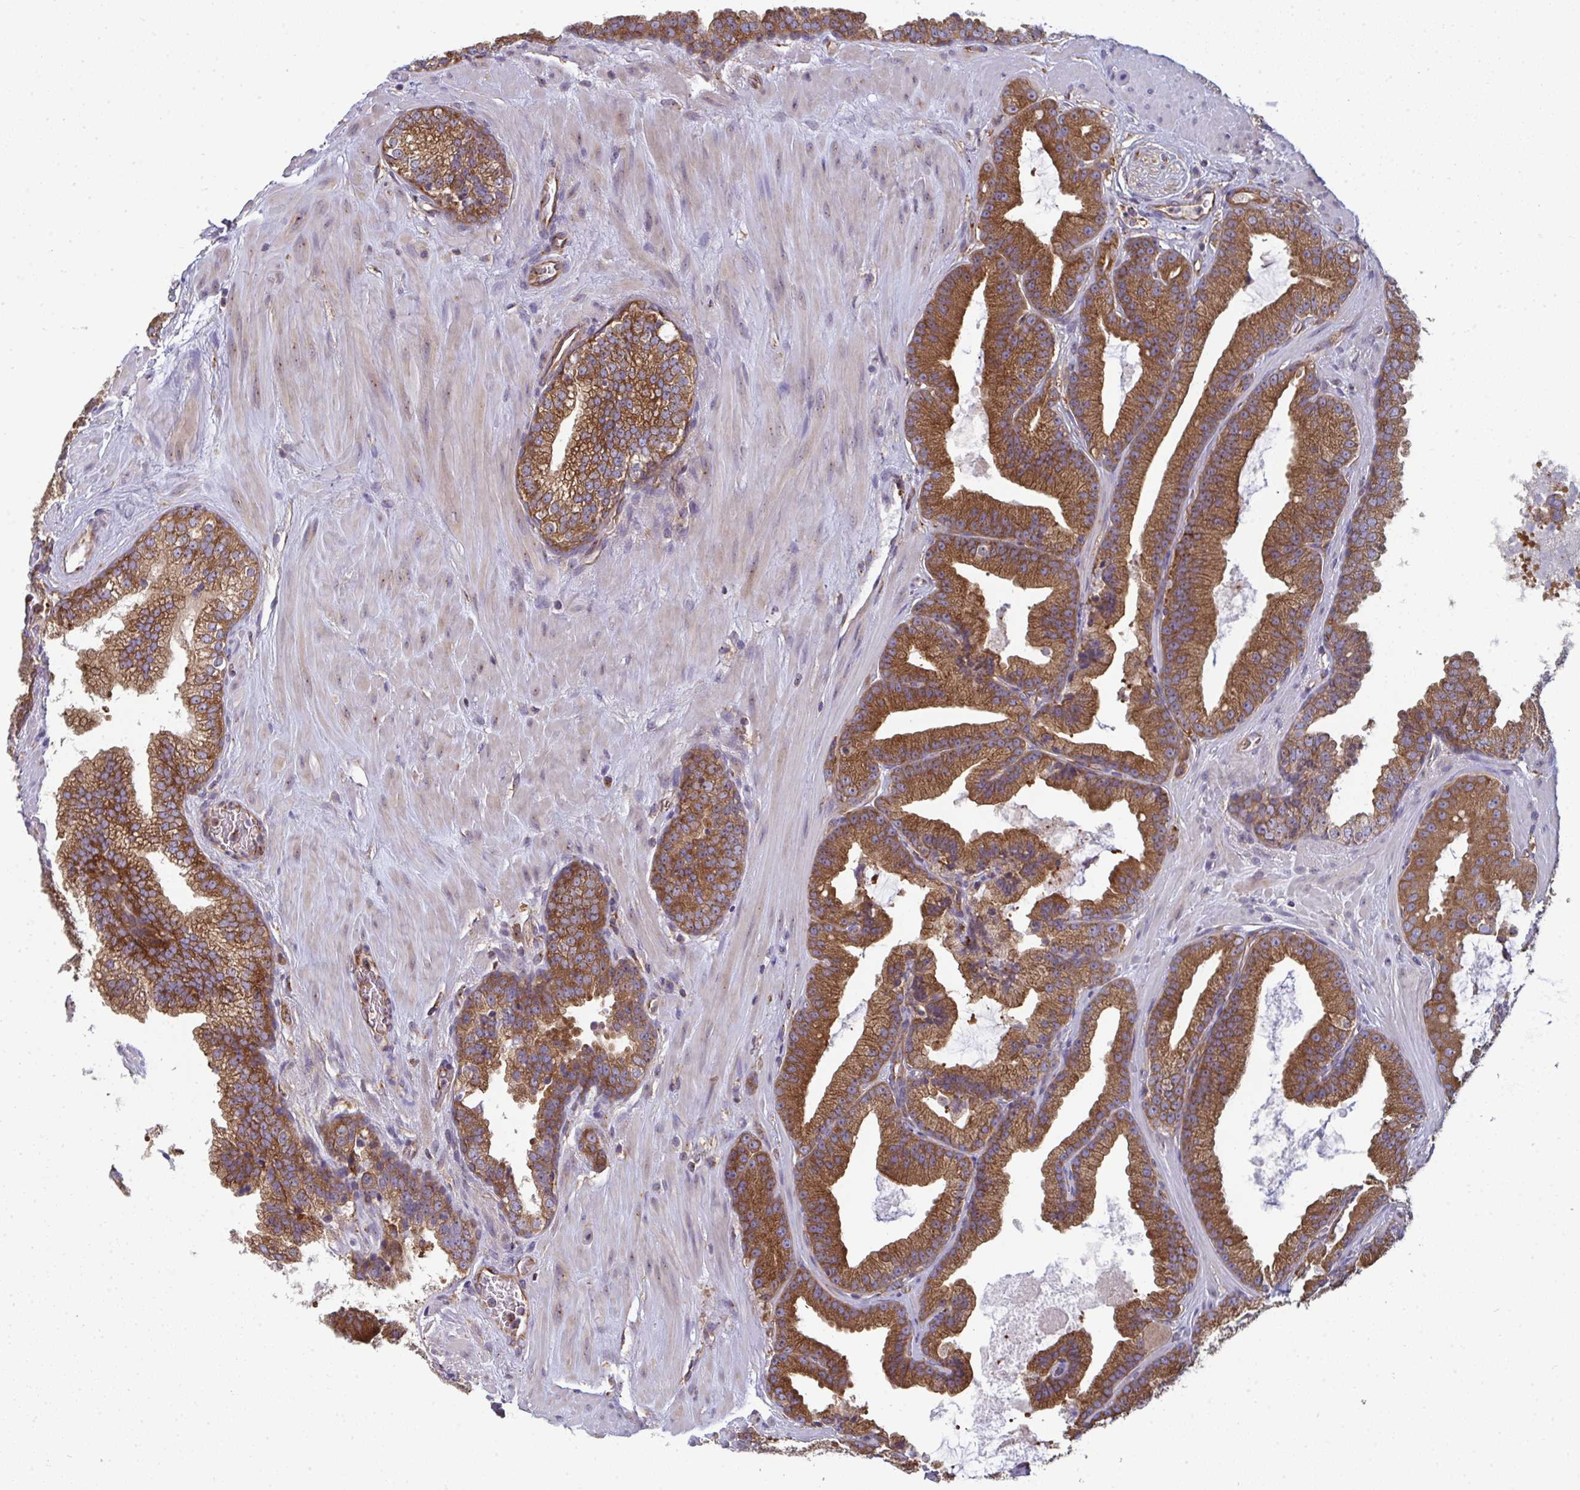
{"staining": {"intensity": "strong", "quantity": ">75%", "location": "cytoplasmic/membranous"}, "tissue": "prostate cancer", "cell_type": "Tumor cells", "image_type": "cancer", "snomed": [{"axis": "morphology", "description": "Adenocarcinoma, High grade"}, {"axis": "topography", "description": "Prostate"}], "caption": "Immunohistochemistry (IHC) histopathology image of prostate adenocarcinoma (high-grade) stained for a protein (brown), which displays high levels of strong cytoplasmic/membranous expression in about >75% of tumor cells.", "gene": "DYNC1I2", "patient": {"sex": "male", "age": 65}}